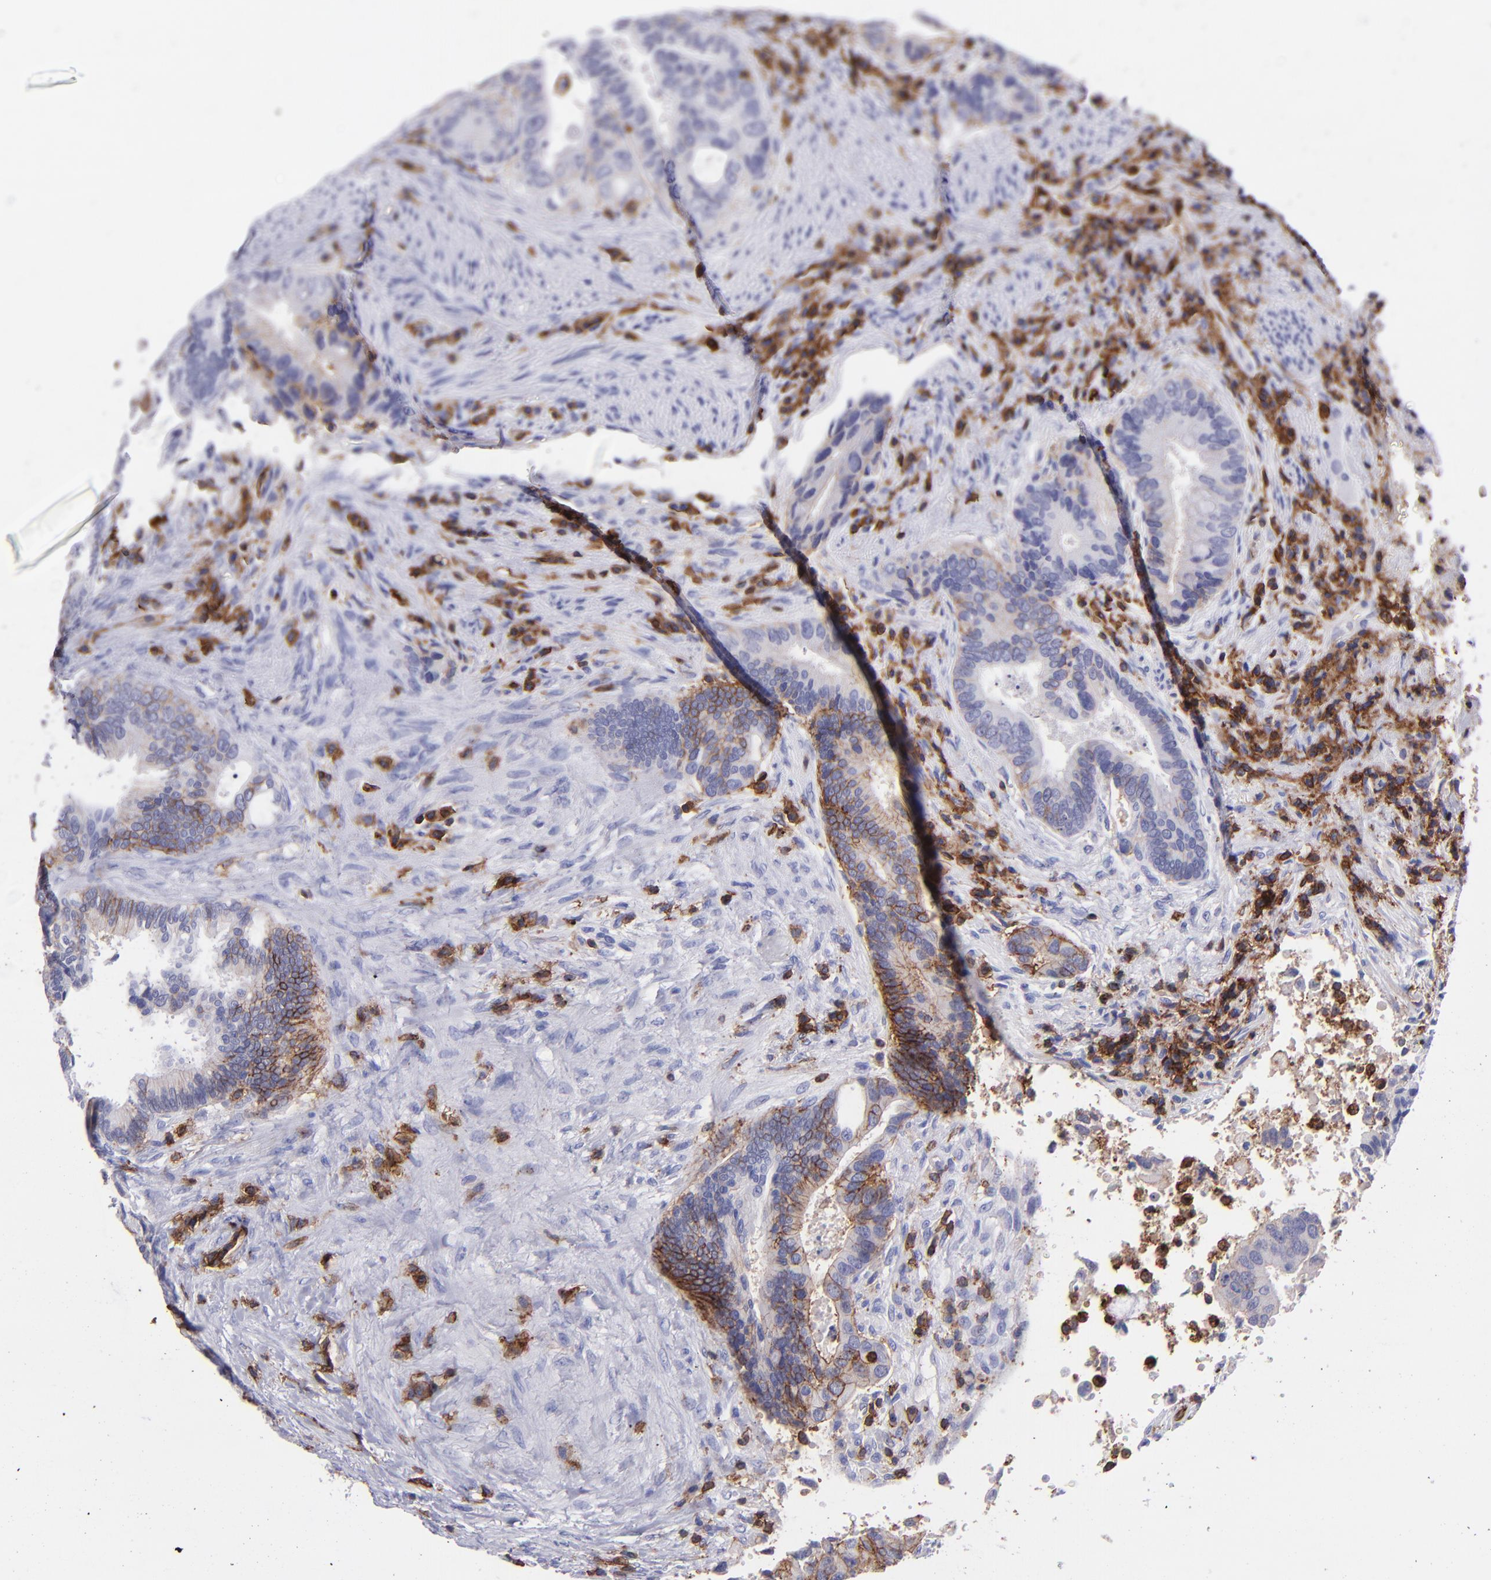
{"staining": {"intensity": "moderate", "quantity": "<25%", "location": "cytoplasmic/membranous"}, "tissue": "colorectal cancer", "cell_type": "Tumor cells", "image_type": "cancer", "snomed": [{"axis": "morphology", "description": "Adenocarcinoma, NOS"}, {"axis": "topography", "description": "Rectum"}], "caption": "Tumor cells reveal low levels of moderate cytoplasmic/membranous staining in about <25% of cells in human colorectal cancer (adenocarcinoma). Nuclei are stained in blue.", "gene": "ICAM3", "patient": {"sex": "female", "age": 67}}